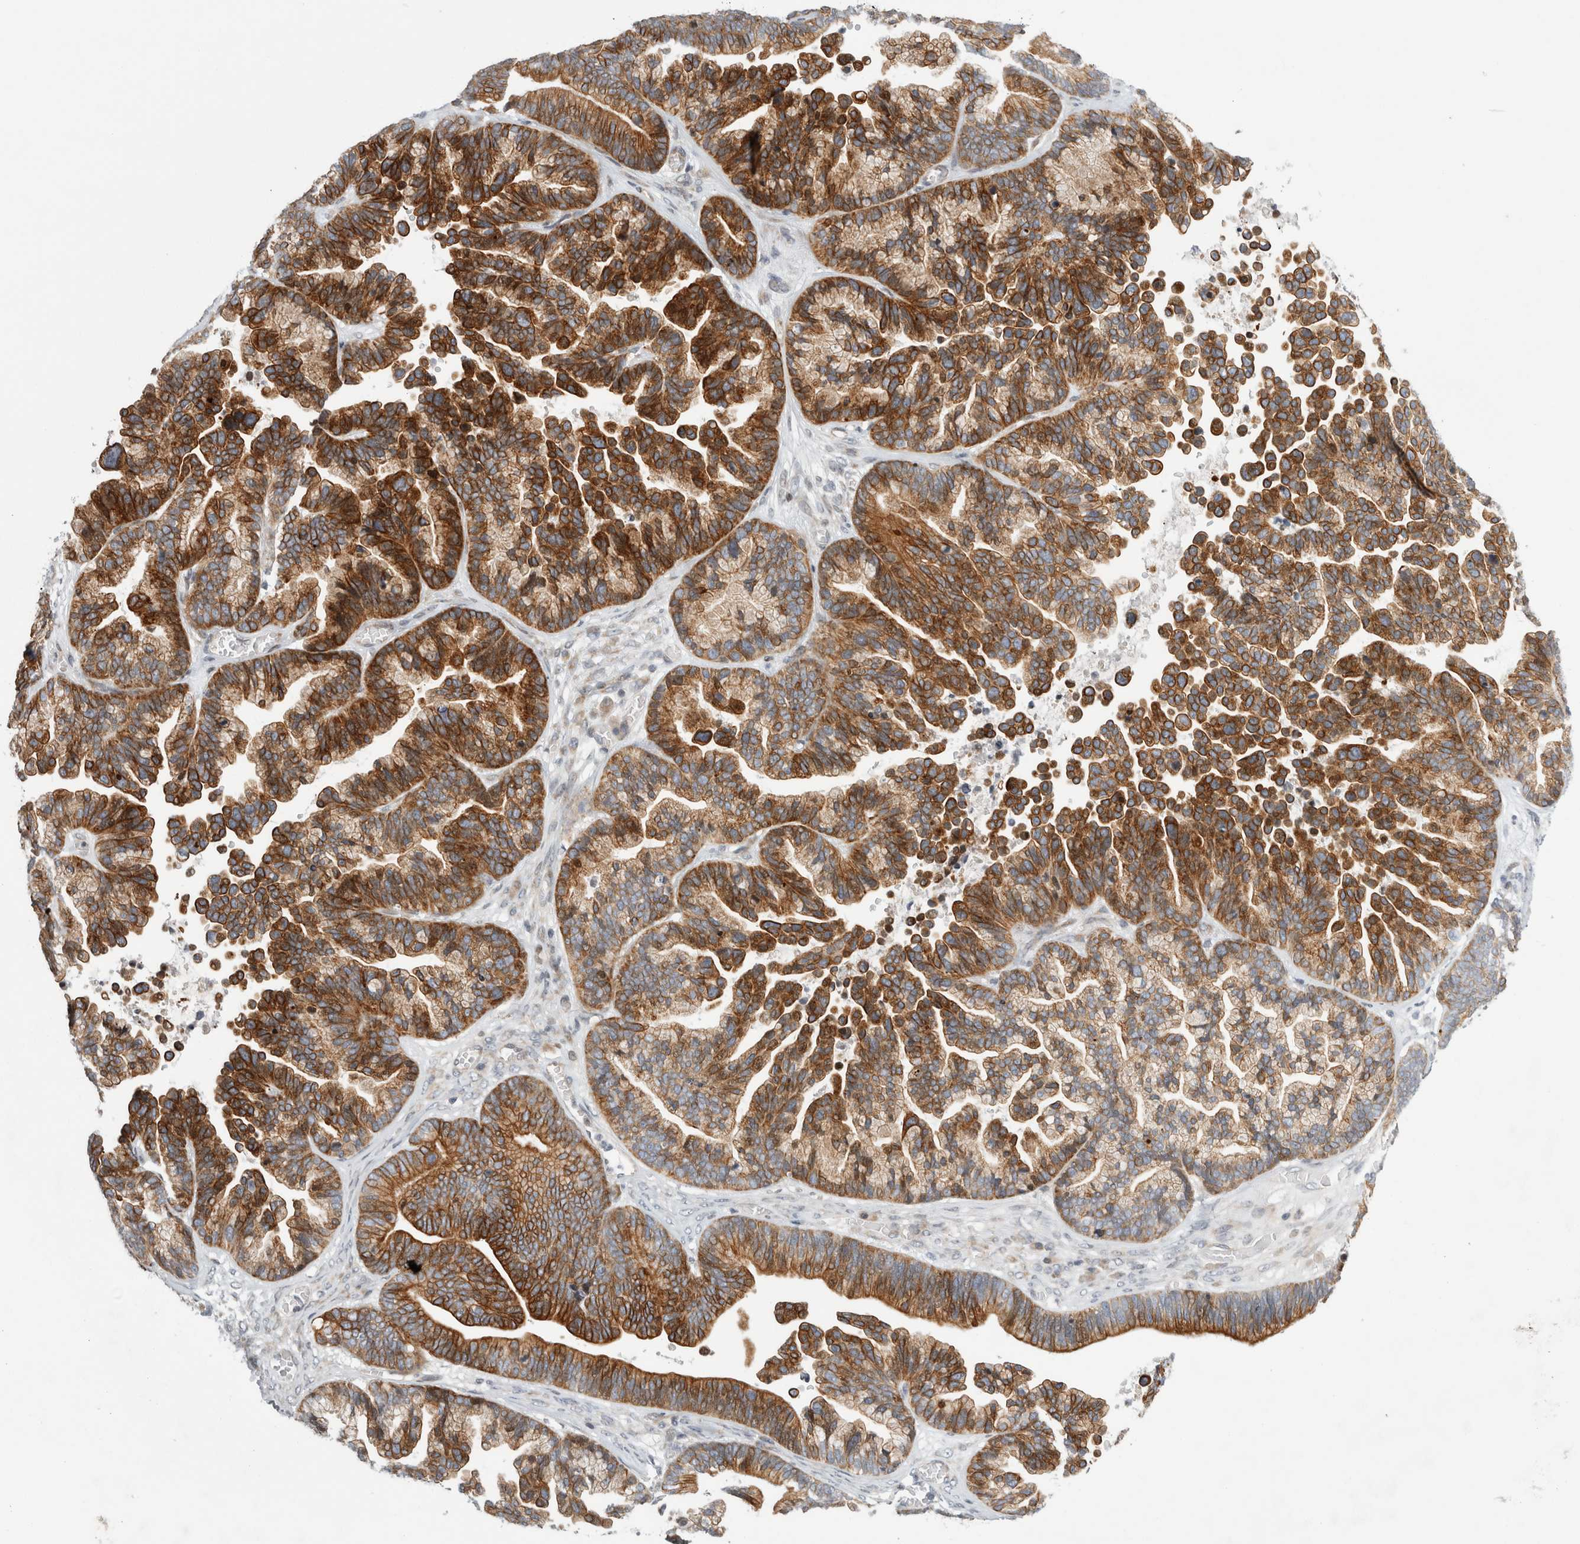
{"staining": {"intensity": "strong", "quantity": ">75%", "location": "cytoplasmic/membranous"}, "tissue": "ovarian cancer", "cell_type": "Tumor cells", "image_type": "cancer", "snomed": [{"axis": "morphology", "description": "Cystadenocarcinoma, serous, NOS"}, {"axis": "topography", "description": "Ovary"}], "caption": "Ovarian cancer (serous cystadenocarcinoma) stained with DAB (3,3'-diaminobenzidine) IHC demonstrates high levels of strong cytoplasmic/membranous positivity in approximately >75% of tumor cells.", "gene": "UTP25", "patient": {"sex": "female", "age": 56}}